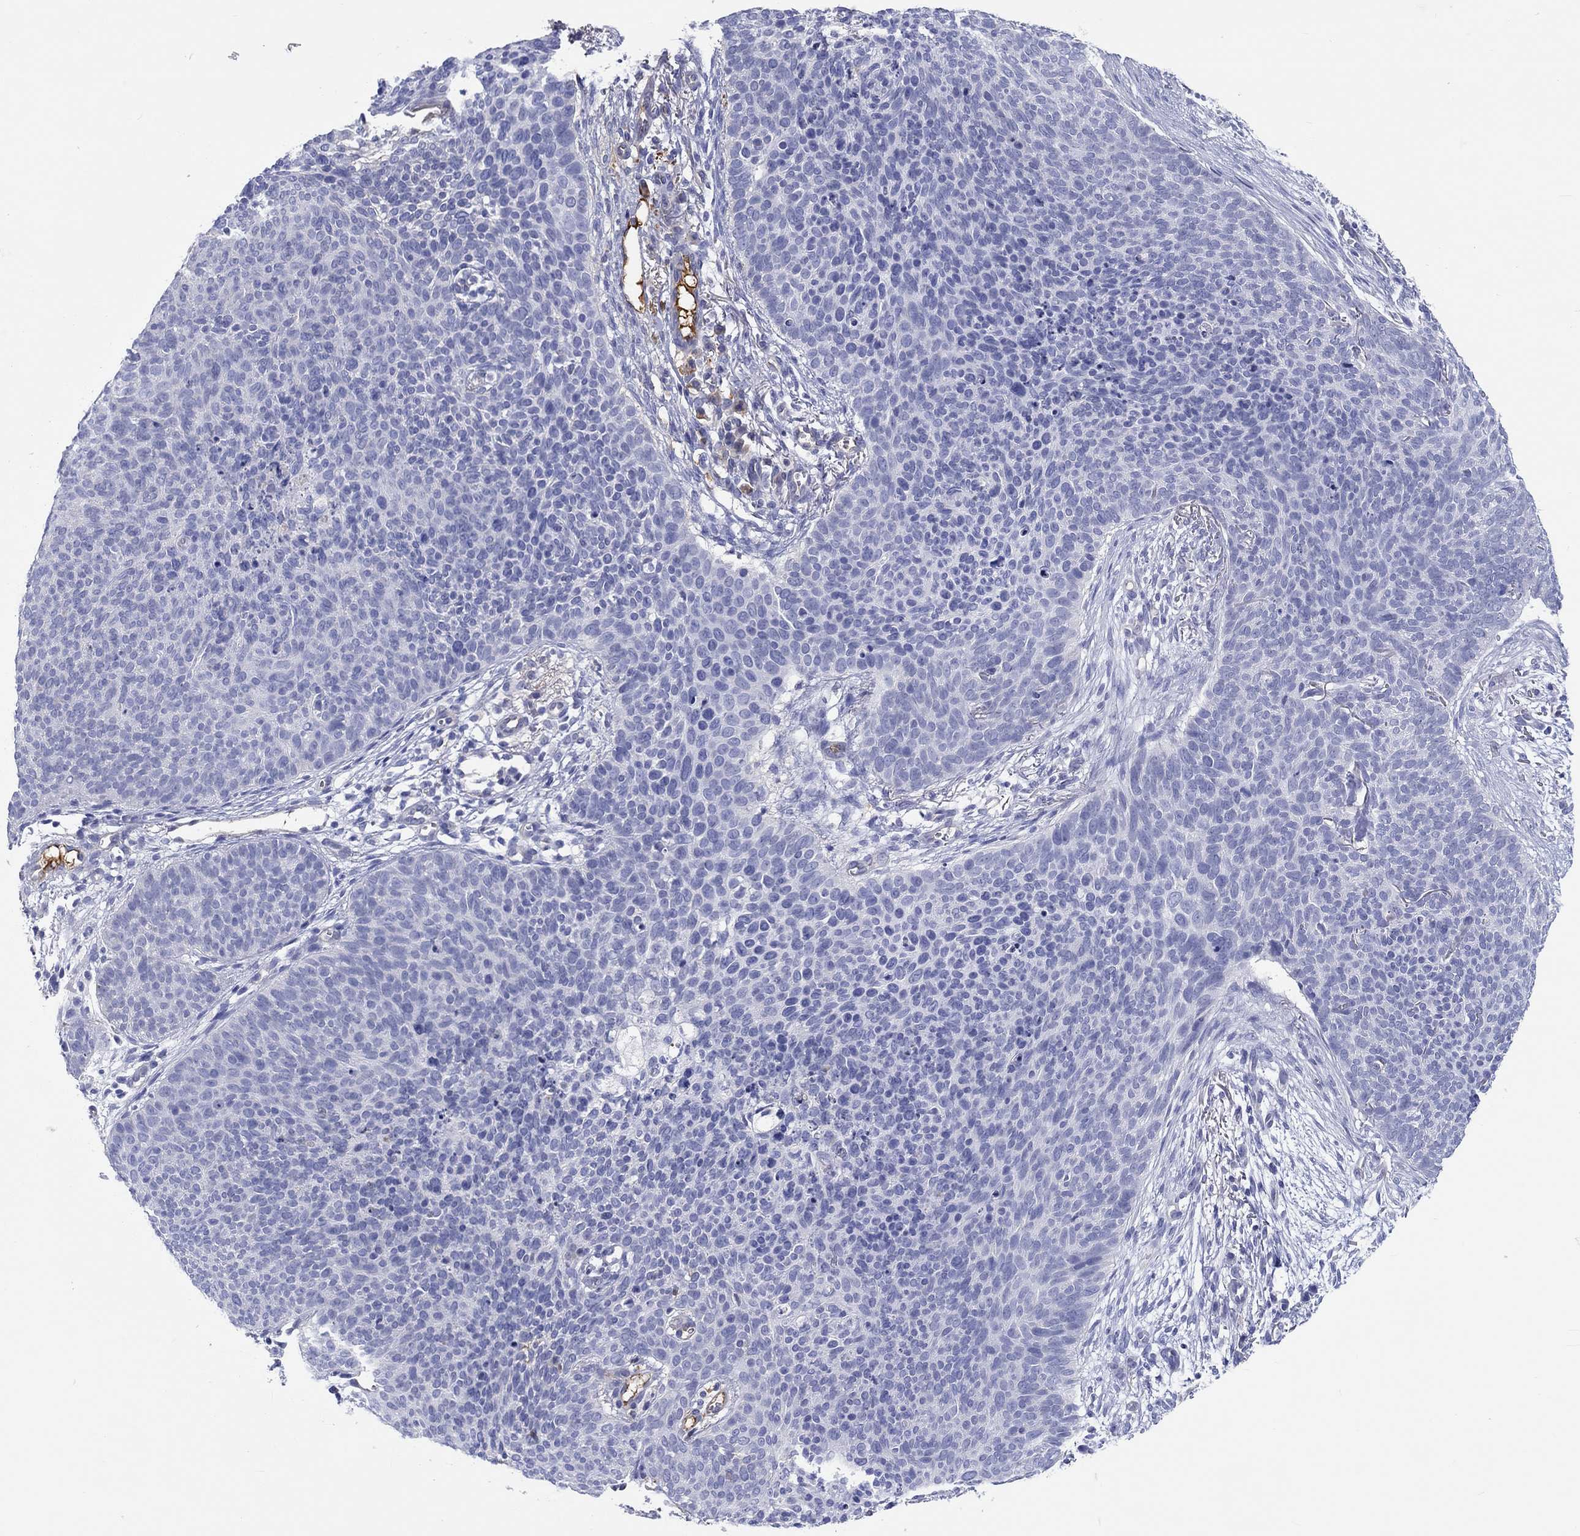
{"staining": {"intensity": "negative", "quantity": "none", "location": "none"}, "tissue": "skin cancer", "cell_type": "Tumor cells", "image_type": "cancer", "snomed": [{"axis": "morphology", "description": "Basal cell carcinoma"}, {"axis": "topography", "description": "Skin"}], "caption": "This is an immunohistochemistry photomicrograph of basal cell carcinoma (skin). There is no expression in tumor cells.", "gene": "CDY2B", "patient": {"sex": "male", "age": 64}}